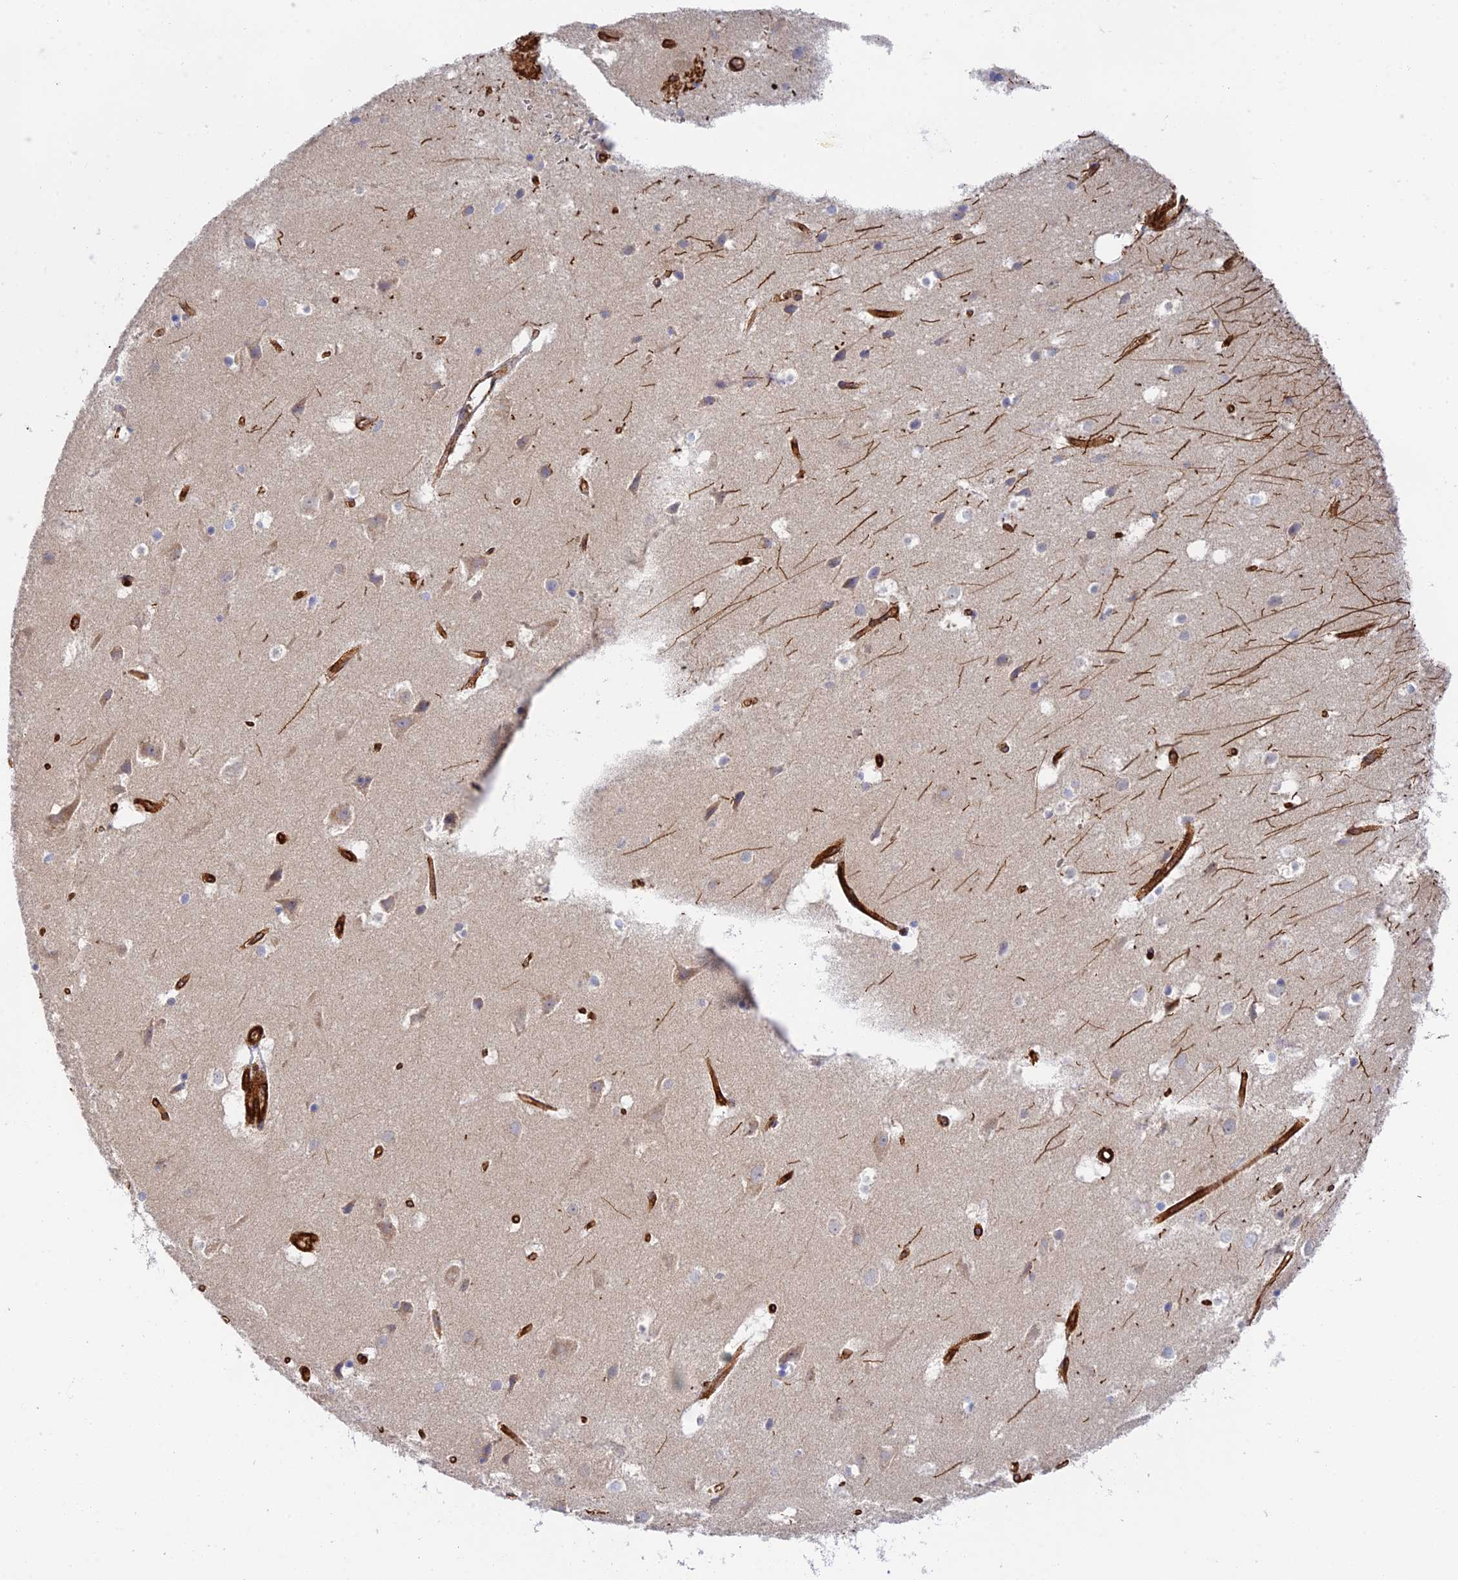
{"staining": {"intensity": "strong", "quantity": ">75%", "location": "cytoplasmic/membranous"}, "tissue": "cerebral cortex", "cell_type": "Endothelial cells", "image_type": "normal", "snomed": [{"axis": "morphology", "description": "Normal tissue, NOS"}, {"axis": "topography", "description": "Cerebral cortex"}], "caption": "Immunohistochemistry (IHC) of unremarkable cerebral cortex reveals high levels of strong cytoplasmic/membranous staining in about >75% of endothelial cells.", "gene": "MYO9A", "patient": {"sex": "male", "age": 54}}